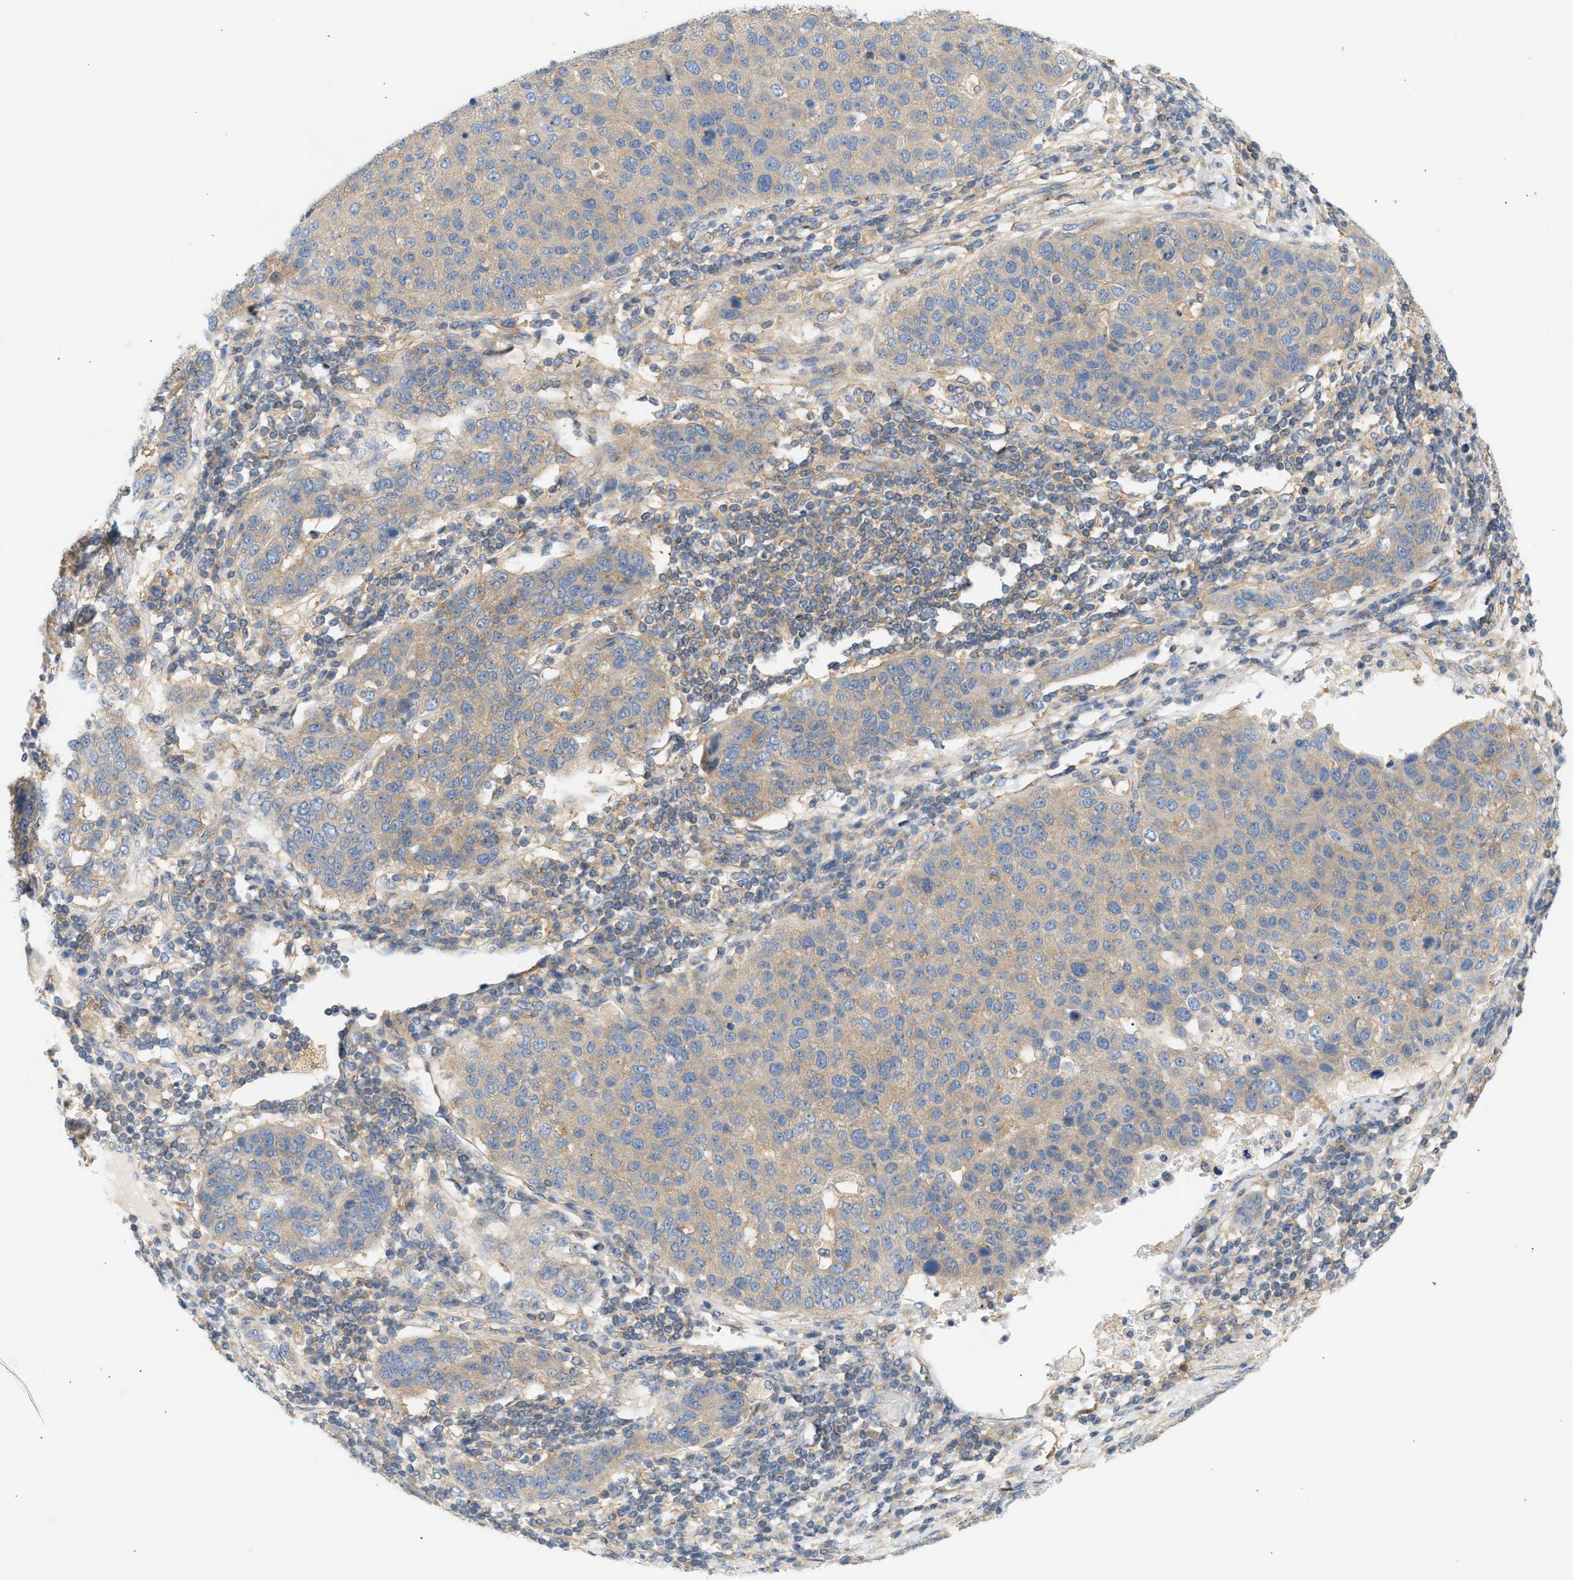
{"staining": {"intensity": "weak", "quantity": "25%-75%", "location": "cytoplasmic/membranous"}, "tissue": "pancreatic cancer", "cell_type": "Tumor cells", "image_type": "cancer", "snomed": [{"axis": "morphology", "description": "Adenocarcinoma, NOS"}, {"axis": "topography", "description": "Pancreas"}], "caption": "Pancreatic cancer stained for a protein reveals weak cytoplasmic/membranous positivity in tumor cells.", "gene": "PAFAH1B1", "patient": {"sex": "female", "age": 61}}